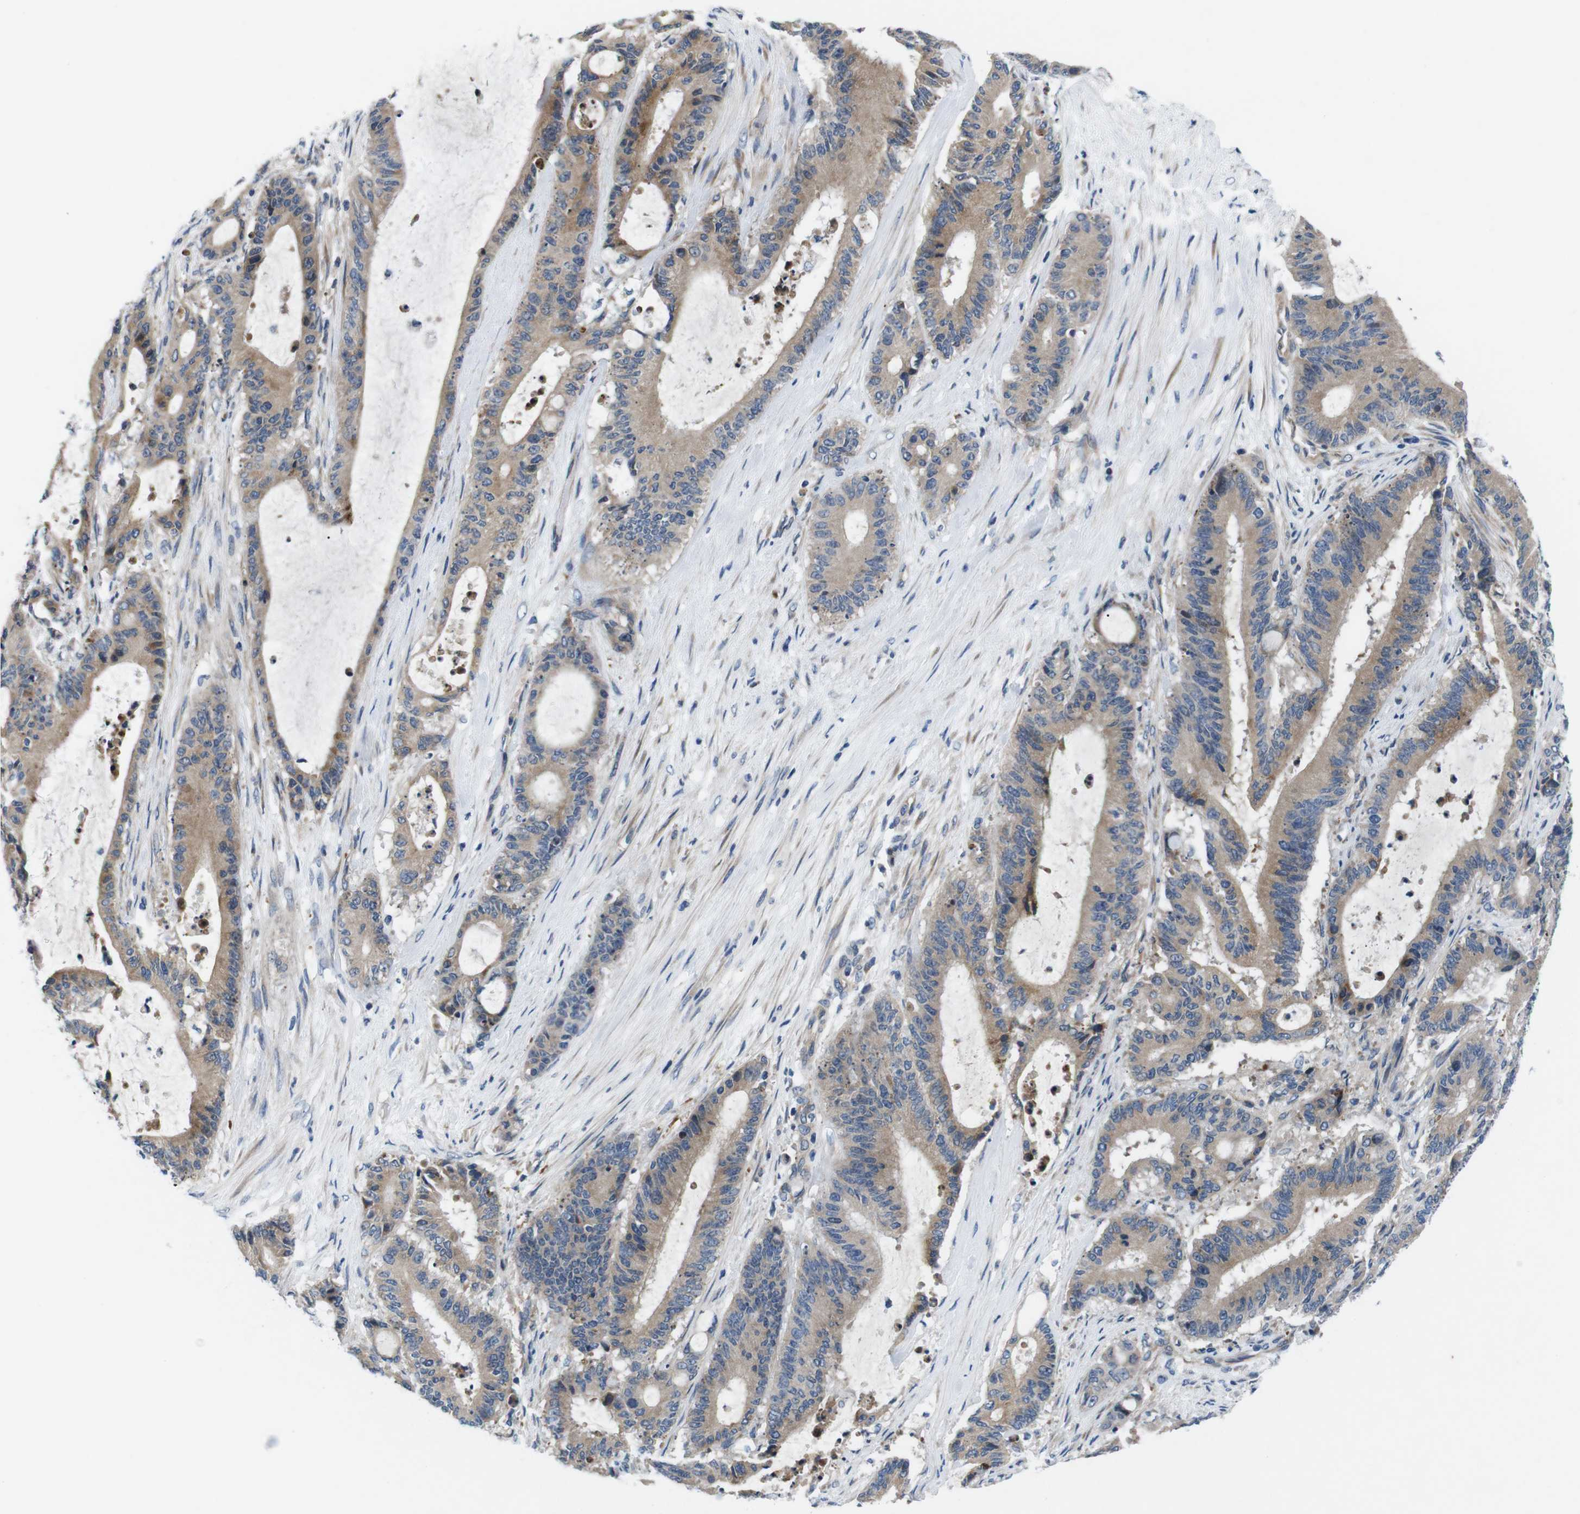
{"staining": {"intensity": "moderate", "quantity": ">75%", "location": "cytoplasmic/membranous"}, "tissue": "liver cancer", "cell_type": "Tumor cells", "image_type": "cancer", "snomed": [{"axis": "morphology", "description": "Cholangiocarcinoma"}, {"axis": "topography", "description": "Liver"}], "caption": "Immunohistochemistry (IHC) image of neoplastic tissue: human liver cancer (cholangiocarcinoma) stained using immunohistochemistry shows medium levels of moderate protein expression localized specifically in the cytoplasmic/membranous of tumor cells, appearing as a cytoplasmic/membranous brown color.", "gene": "JAK1", "patient": {"sex": "female", "age": 73}}